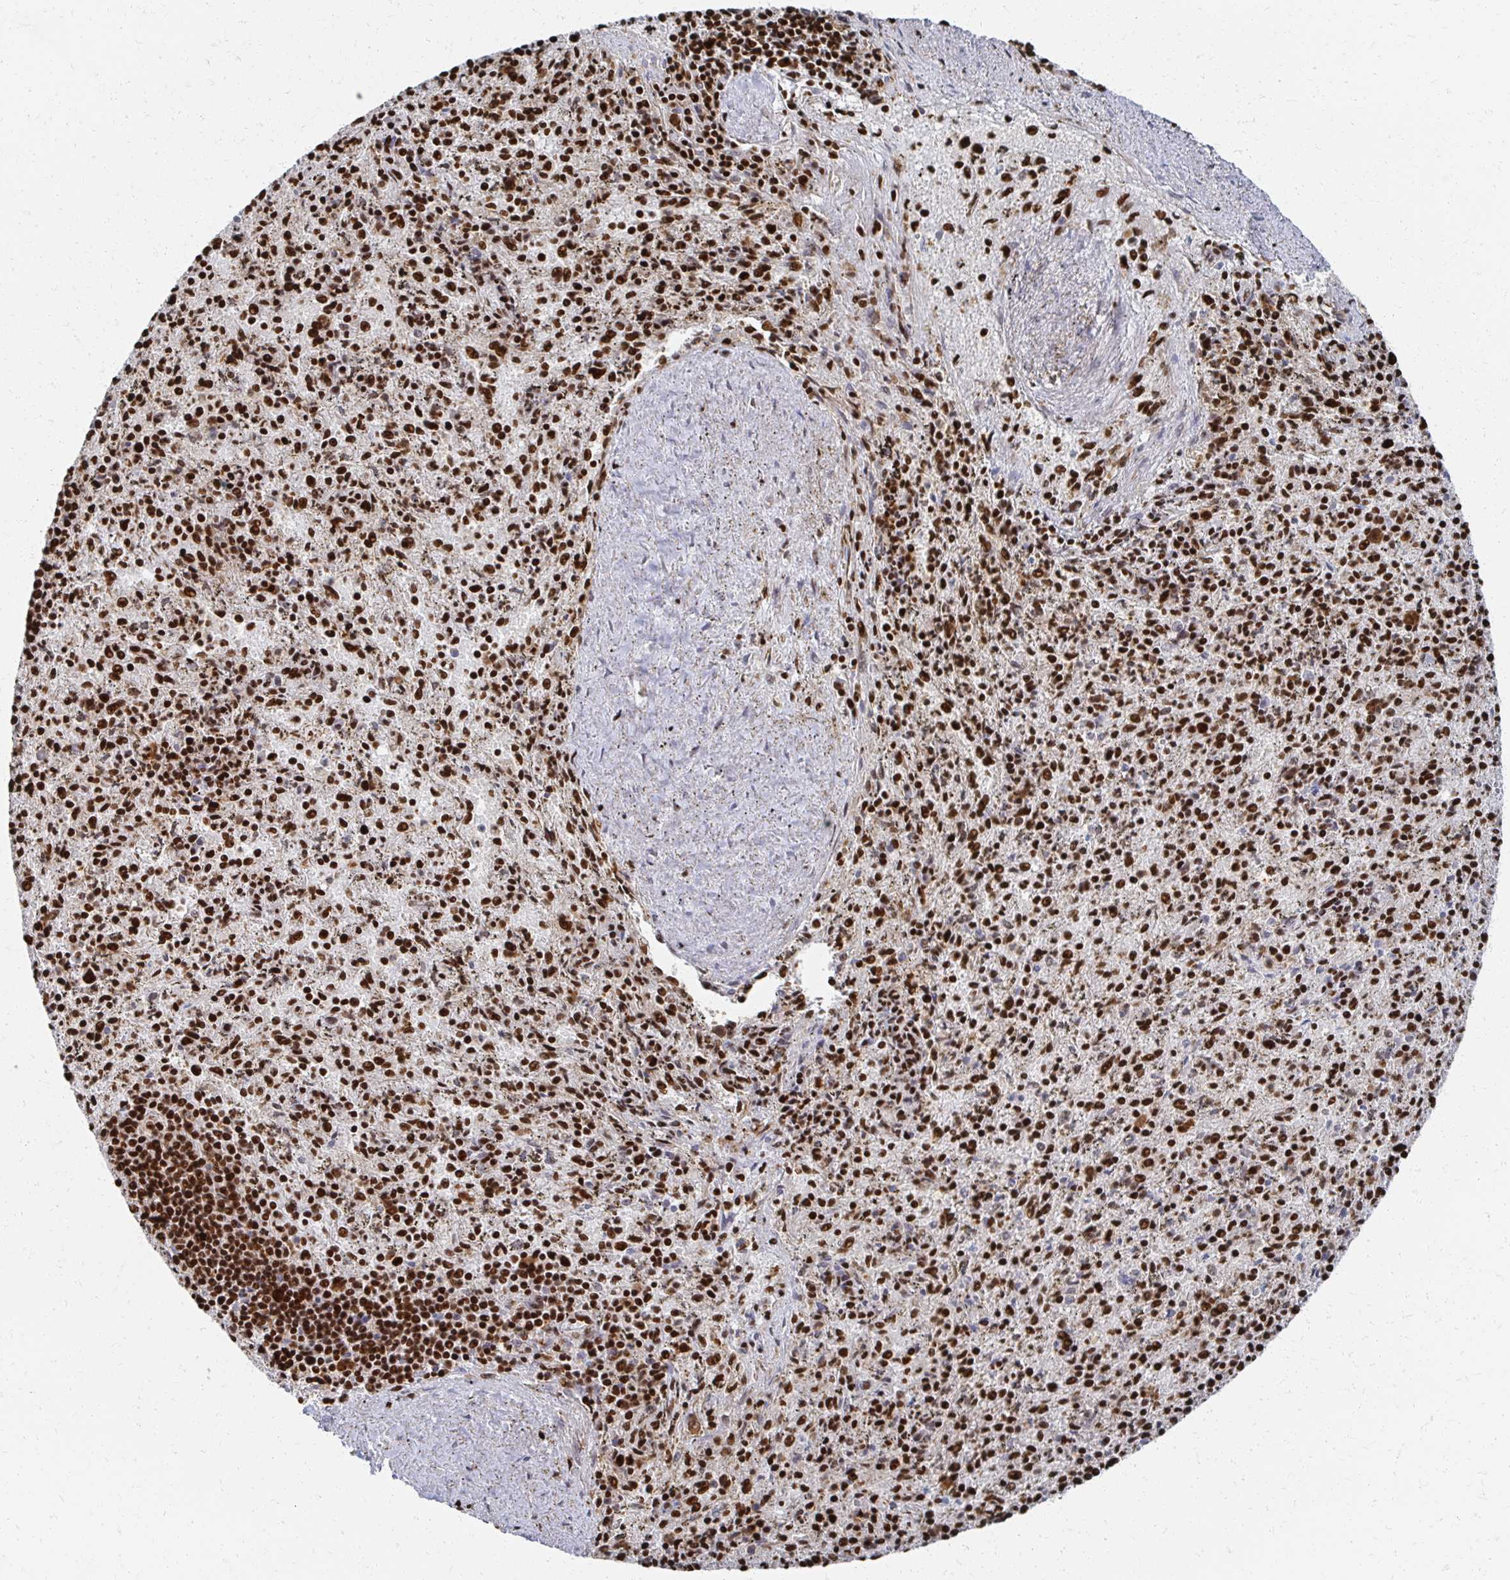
{"staining": {"intensity": "strong", "quantity": ">75%", "location": "nuclear"}, "tissue": "spleen", "cell_type": "Cells in red pulp", "image_type": "normal", "snomed": [{"axis": "morphology", "description": "Normal tissue, NOS"}, {"axis": "topography", "description": "Spleen"}], "caption": "This is a histology image of immunohistochemistry staining of benign spleen, which shows strong expression in the nuclear of cells in red pulp.", "gene": "RBBP4", "patient": {"sex": "male", "age": 57}}